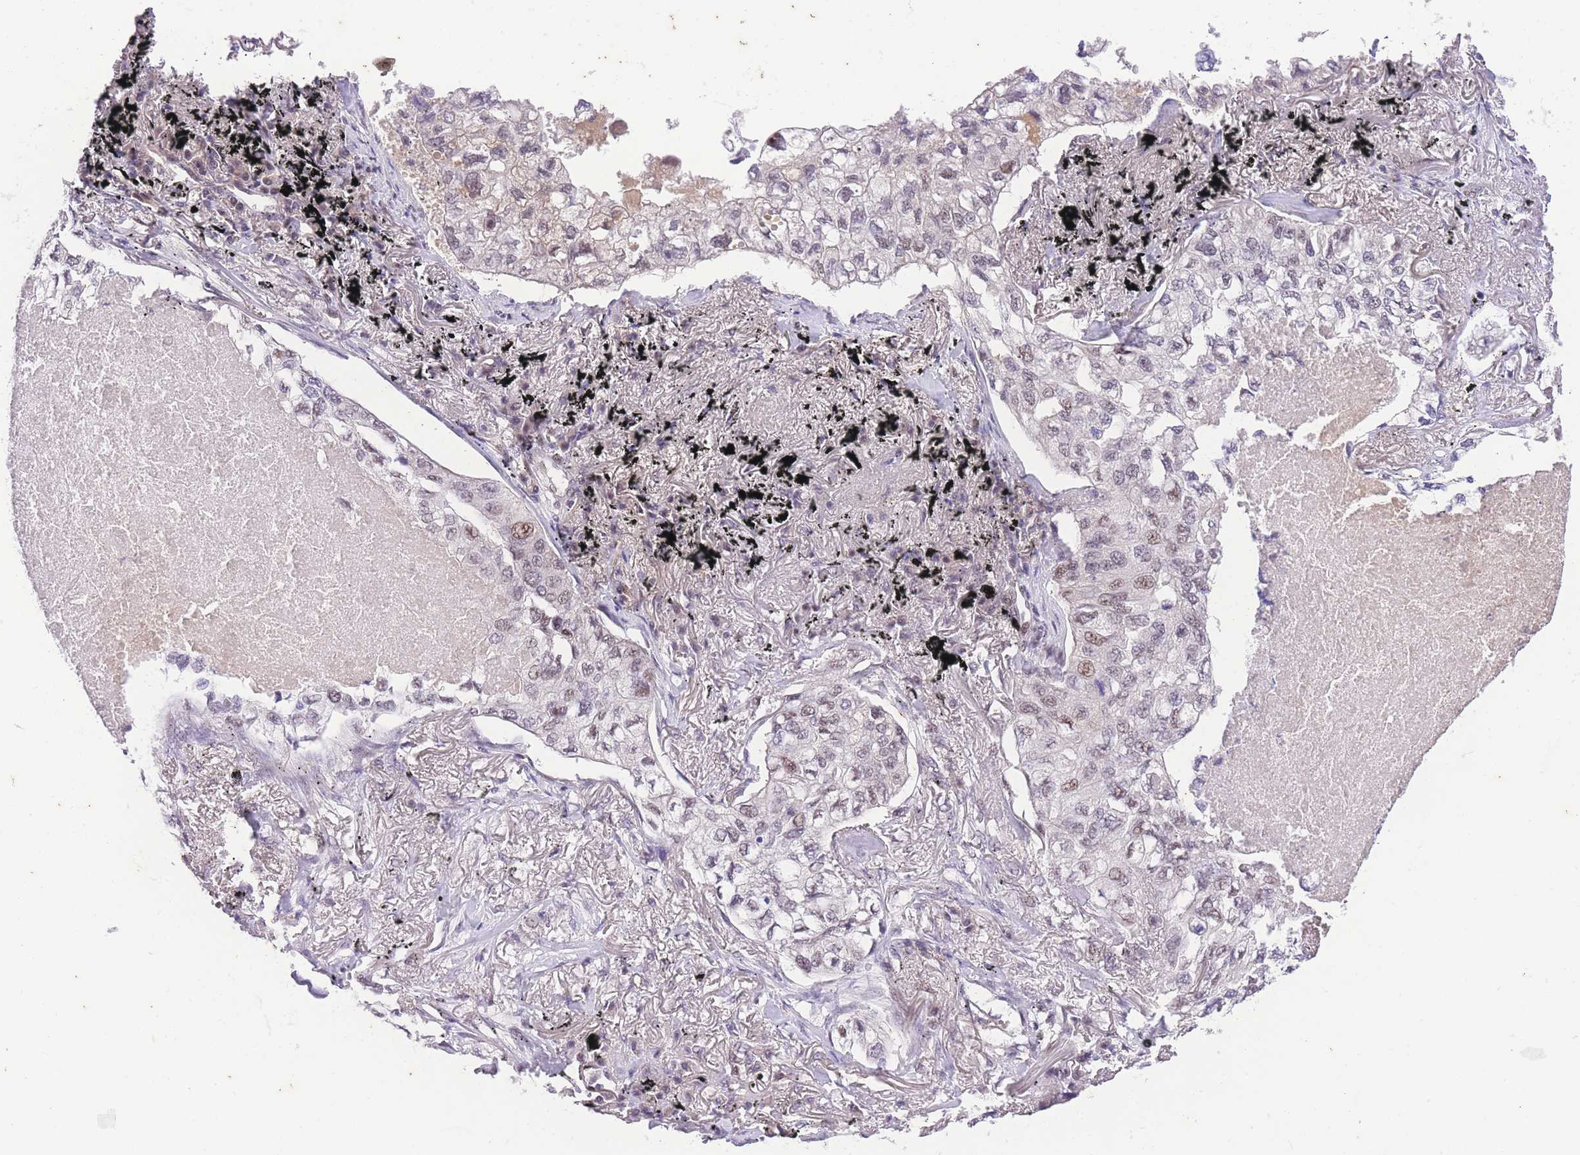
{"staining": {"intensity": "weak", "quantity": "25%-75%", "location": "nuclear"}, "tissue": "lung cancer", "cell_type": "Tumor cells", "image_type": "cancer", "snomed": [{"axis": "morphology", "description": "Adenocarcinoma, NOS"}, {"axis": "topography", "description": "Lung"}], "caption": "Immunohistochemical staining of lung cancer (adenocarcinoma) reveals low levels of weak nuclear expression in about 25%-75% of tumor cells. The staining is performed using DAB (3,3'-diaminobenzidine) brown chromogen to label protein expression. The nuclei are counter-stained blue using hematoxylin.", "gene": "SLC35F2", "patient": {"sex": "male", "age": 65}}